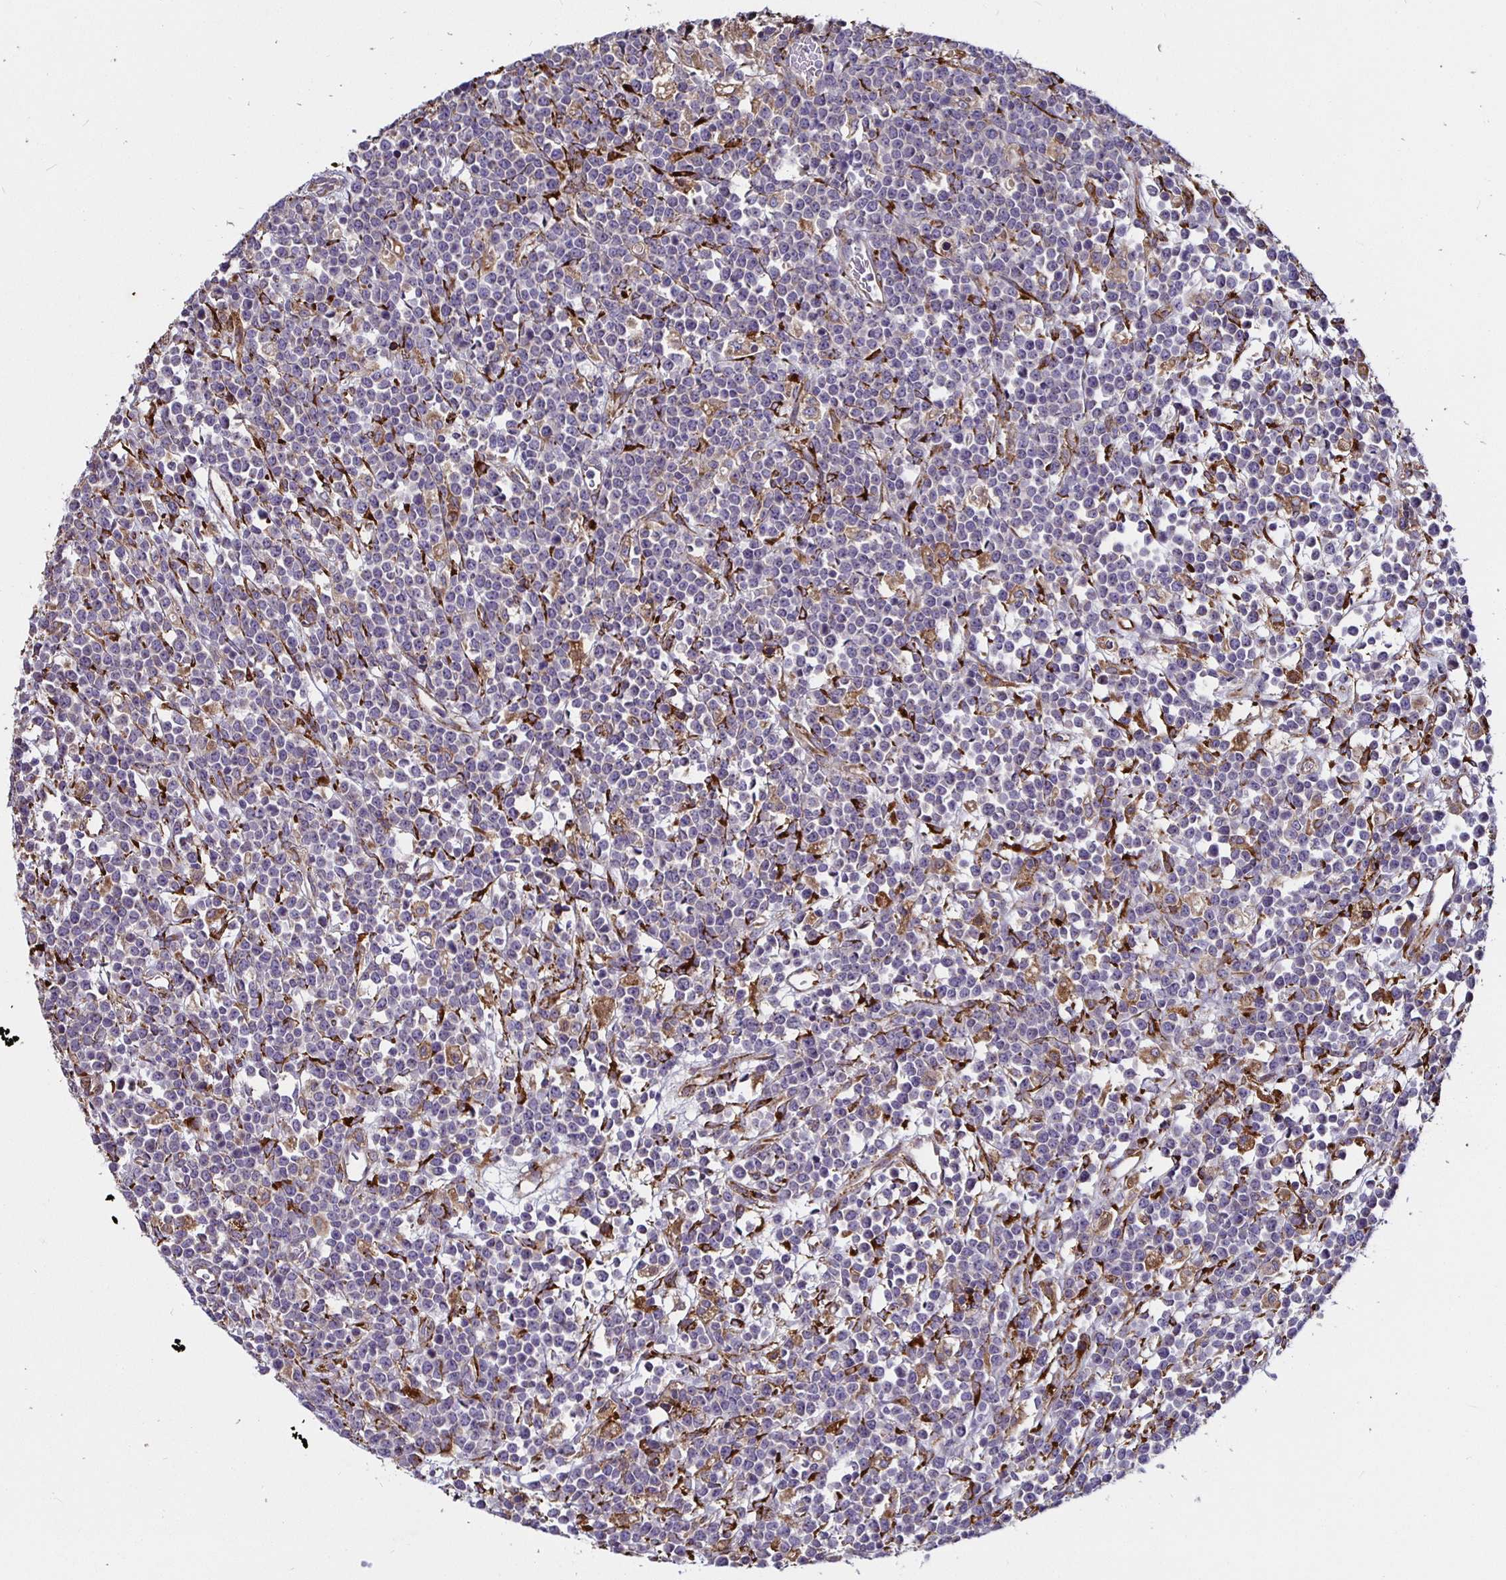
{"staining": {"intensity": "negative", "quantity": "none", "location": "none"}, "tissue": "lymphoma", "cell_type": "Tumor cells", "image_type": "cancer", "snomed": [{"axis": "morphology", "description": "Malignant lymphoma, non-Hodgkin's type, High grade"}, {"axis": "topography", "description": "Ovary"}], "caption": "Tumor cells are negative for protein expression in human malignant lymphoma, non-Hodgkin's type (high-grade). Nuclei are stained in blue.", "gene": "P4HA2", "patient": {"sex": "female", "age": 56}}